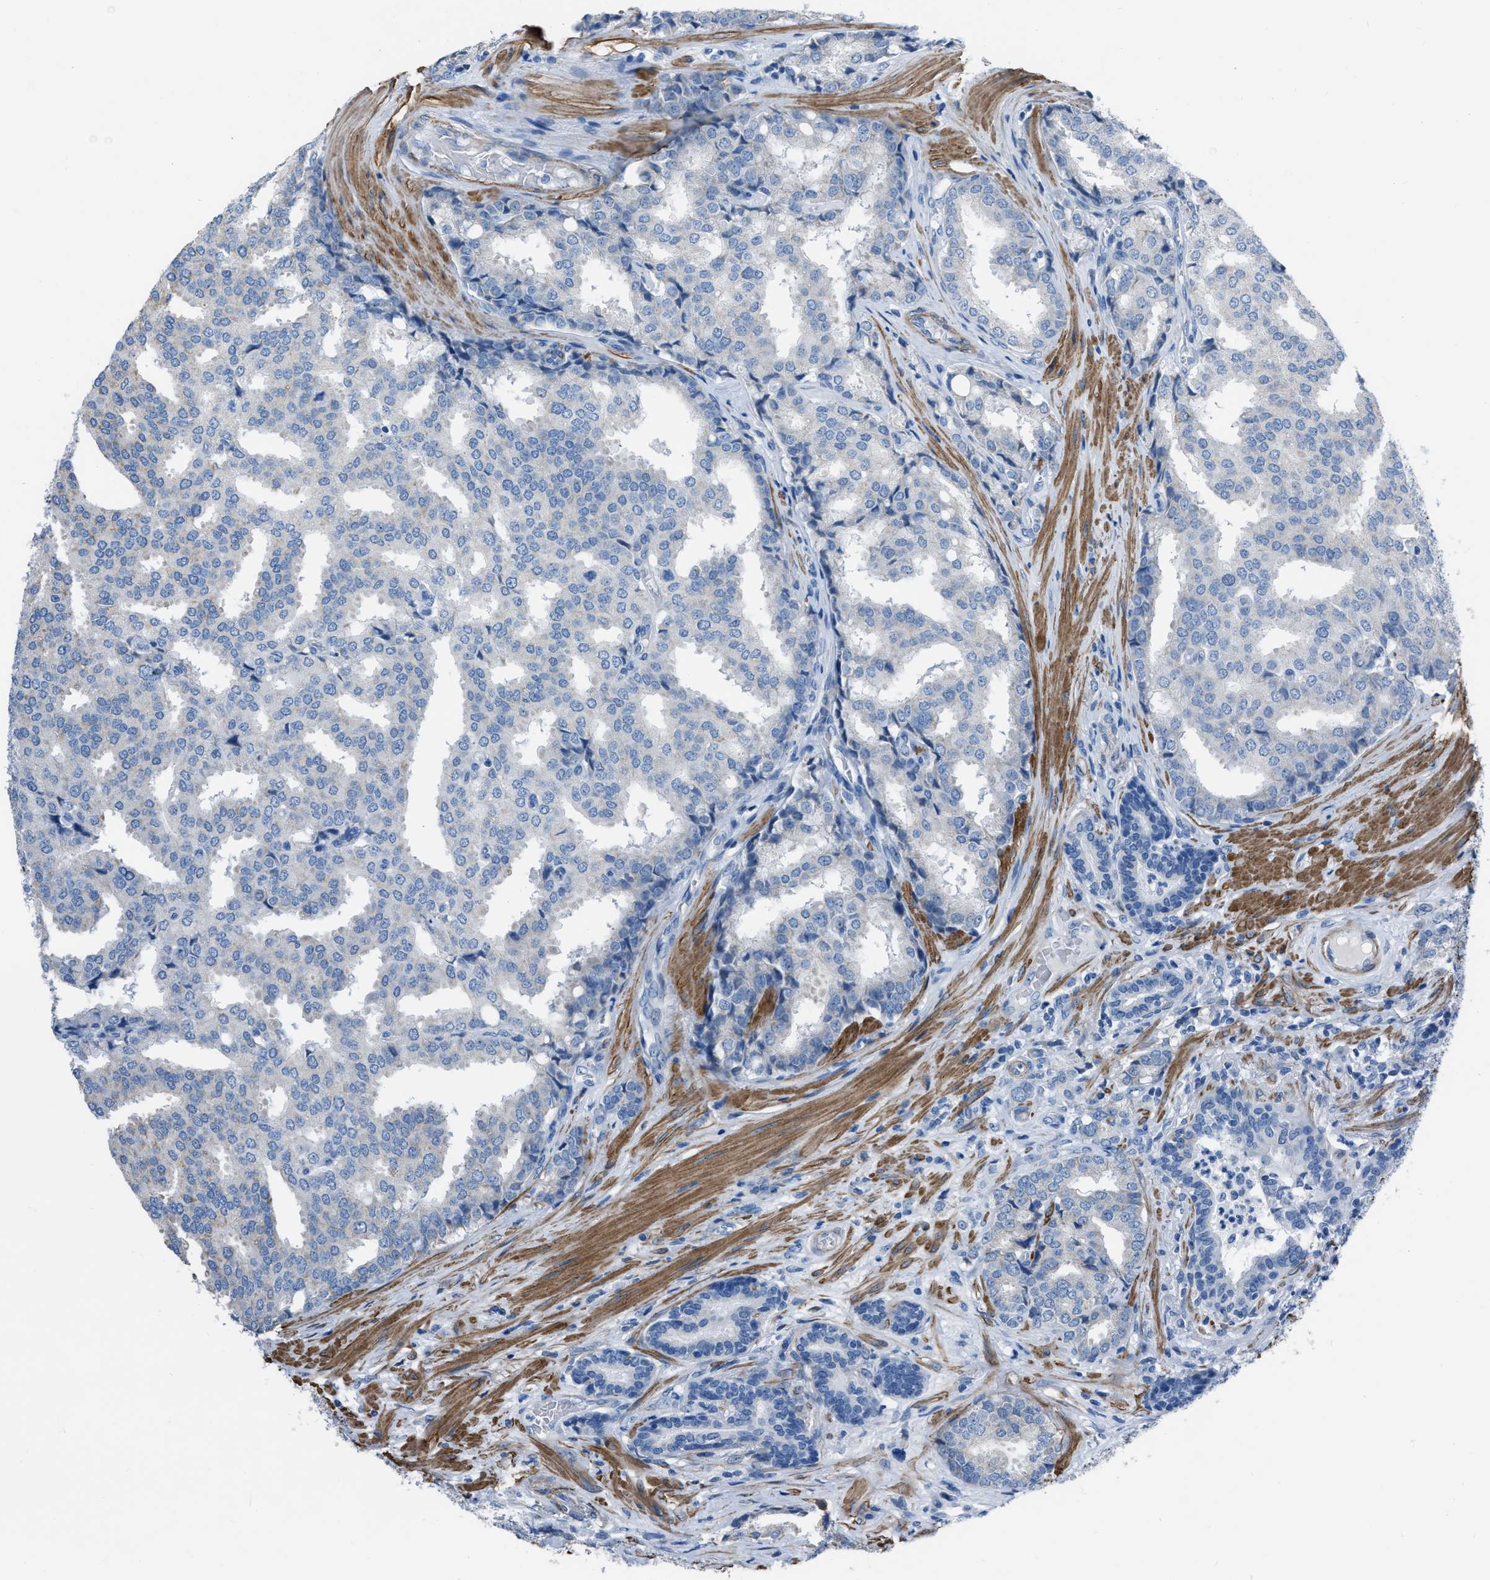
{"staining": {"intensity": "negative", "quantity": "none", "location": "none"}, "tissue": "prostate cancer", "cell_type": "Tumor cells", "image_type": "cancer", "snomed": [{"axis": "morphology", "description": "Adenocarcinoma, High grade"}, {"axis": "topography", "description": "Prostate"}], "caption": "Immunohistochemistry (IHC) photomicrograph of neoplastic tissue: high-grade adenocarcinoma (prostate) stained with DAB (3,3'-diaminobenzidine) reveals no significant protein staining in tumor cells. (Immunohistochemistry, brightfield microscopy, high magnification).", "gene": "SPATC1L", "patient": {"sex": "male", "age": 50}}